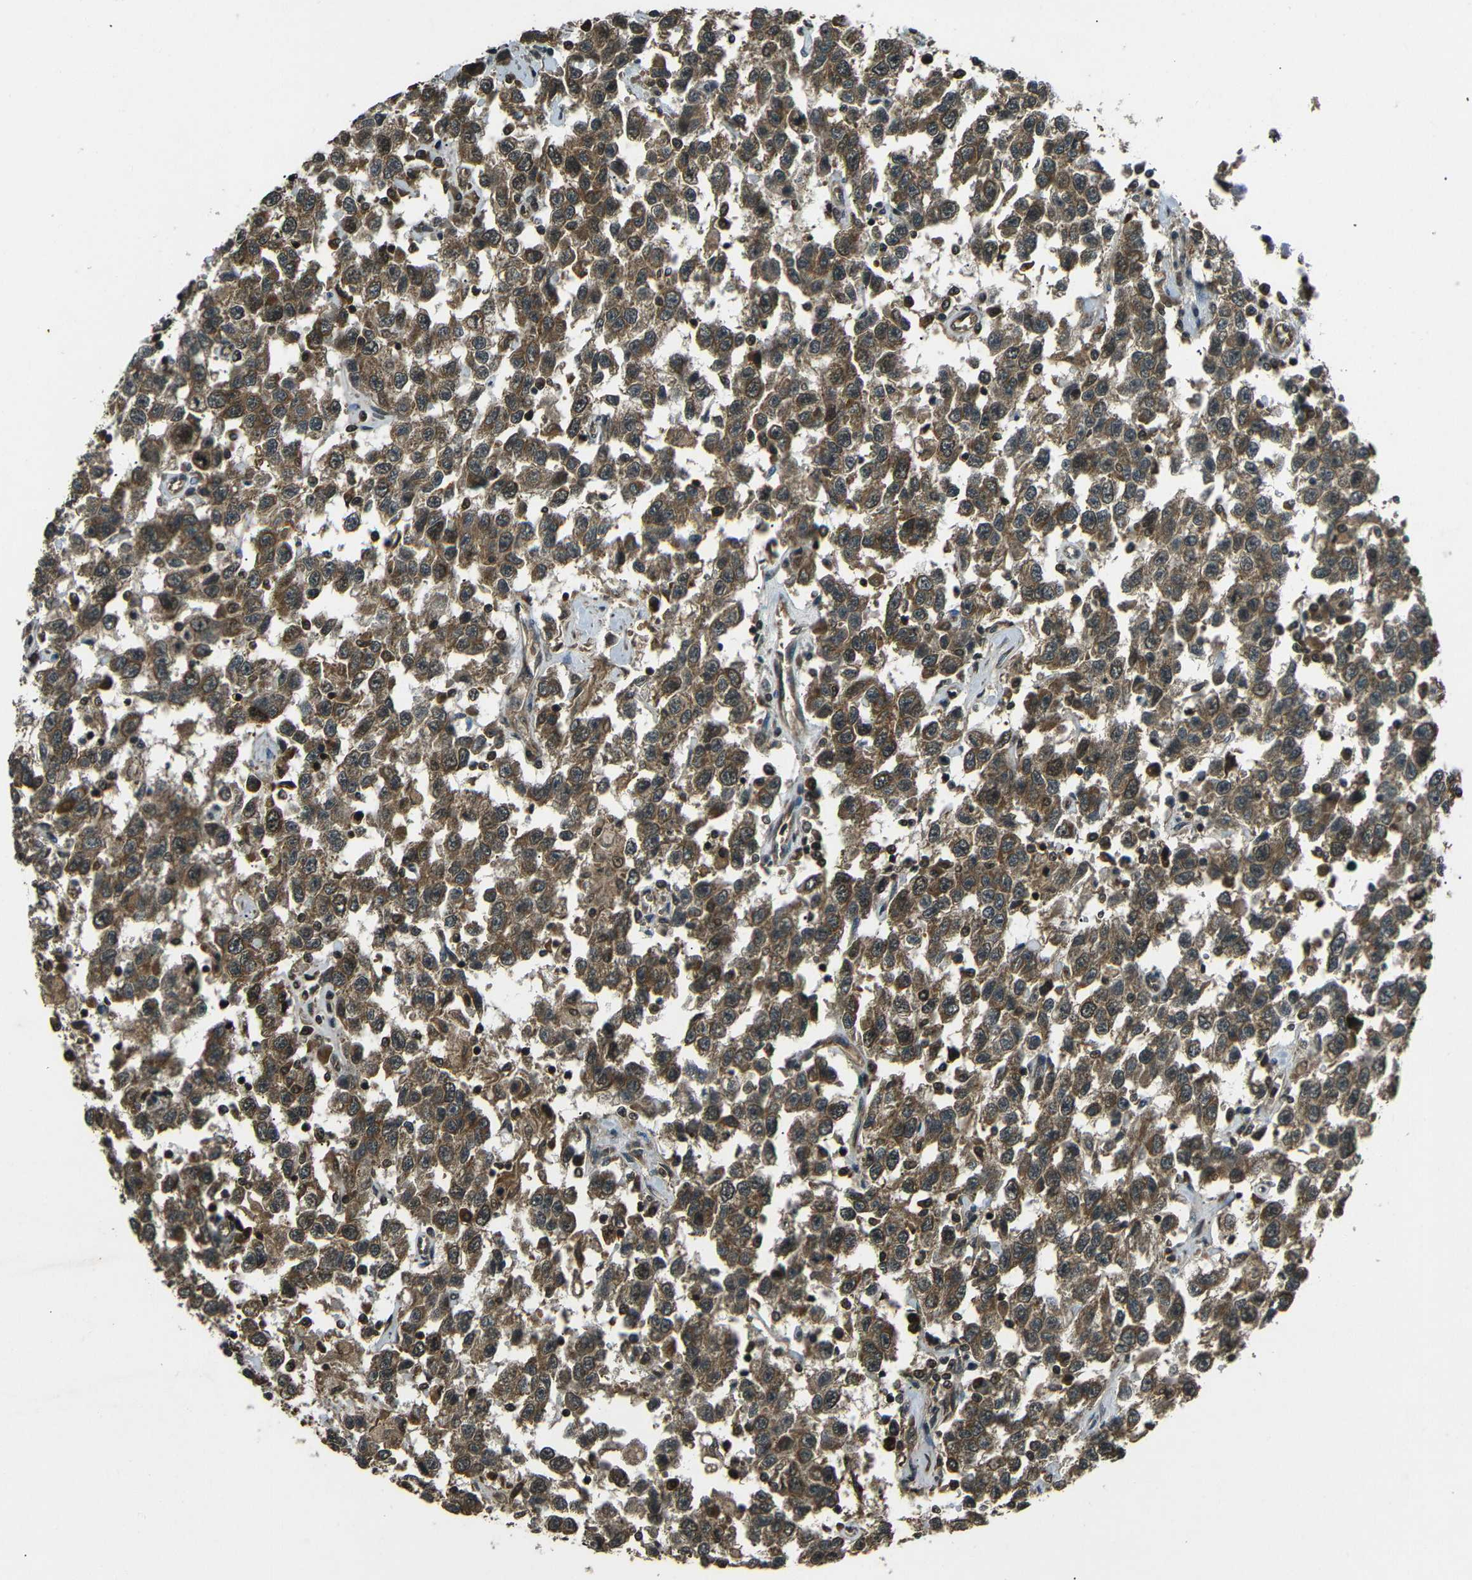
{"staining": {"intensity": "moderate", "quantity": ">75%", "location": "cytoplasmic/membranous"}, "tissue": "testis cancer", "cell_type": "Tumor cells", "image_type": "cancer", "snomed": [{"axis": "morphology", "description": "Seminoma, NOS"}, {"axis": "topography", "description": "Testis"}], "caption": "Immunohistochemical staining of human testis cancer (seminoma) exhibits moderate cytoplasmic/membranous protein staining in about >75% of tumor cells. (DAB IHC, brown staining for protein, blue staining for nuclei).", "gene": "PLK2", "patient": {"sex": "male", "age": 41}}